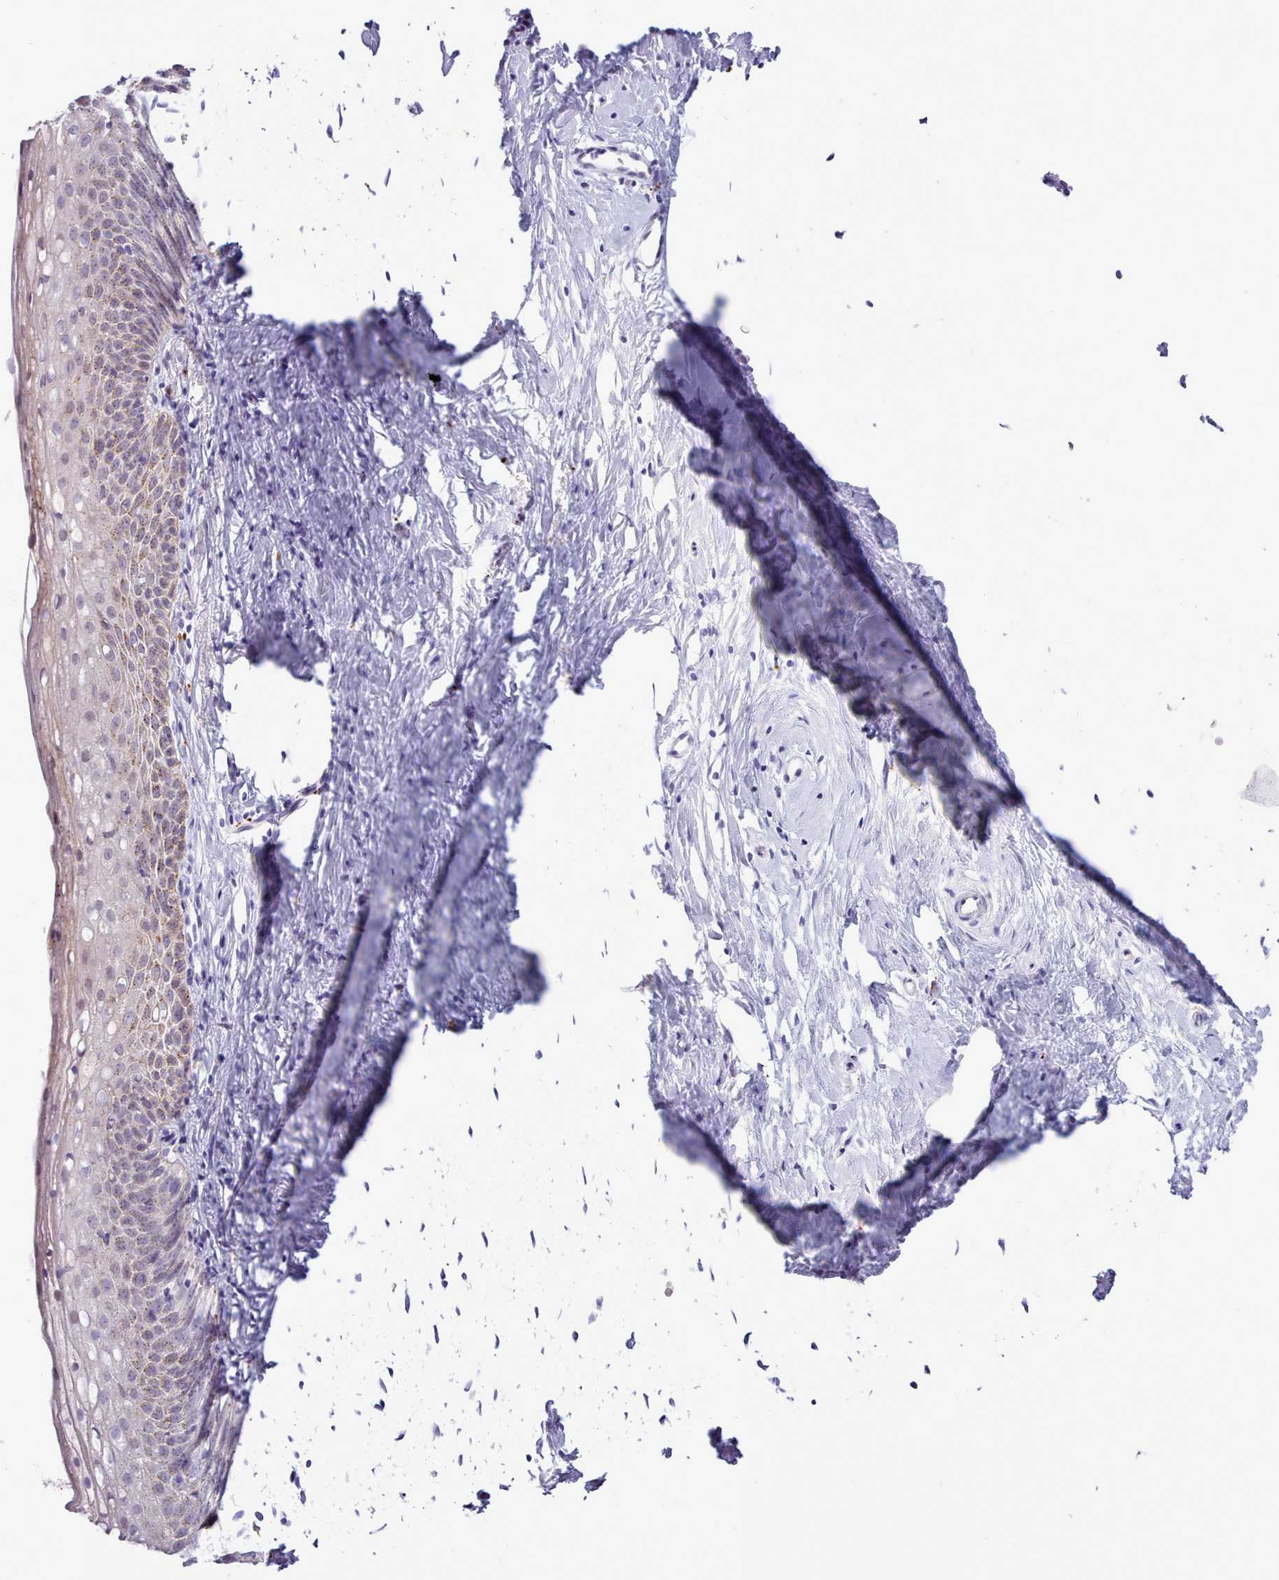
{"staining": {"intensity": "weak", "quantity": ">75%", "location": "cytoplasmic/membranous"}, "tissue": "cervix", "cell_type": "Glandular cells", "image_type": "normal", "snomed": [{"axis": "morphology", "description": "Normal tissue, NOS"}, {"axis": "topography", "description": "Cervix"}], "caption": "DAB (3,3'-diaminobenzidine) immunohistochemical staining of benign human cervix demonstrates weak cytoplasmic/membranous protein expression in approximately >75% of glandular cells.", "gene": "SRD5A1", "patient": {"sex": "female", "age": 57}}